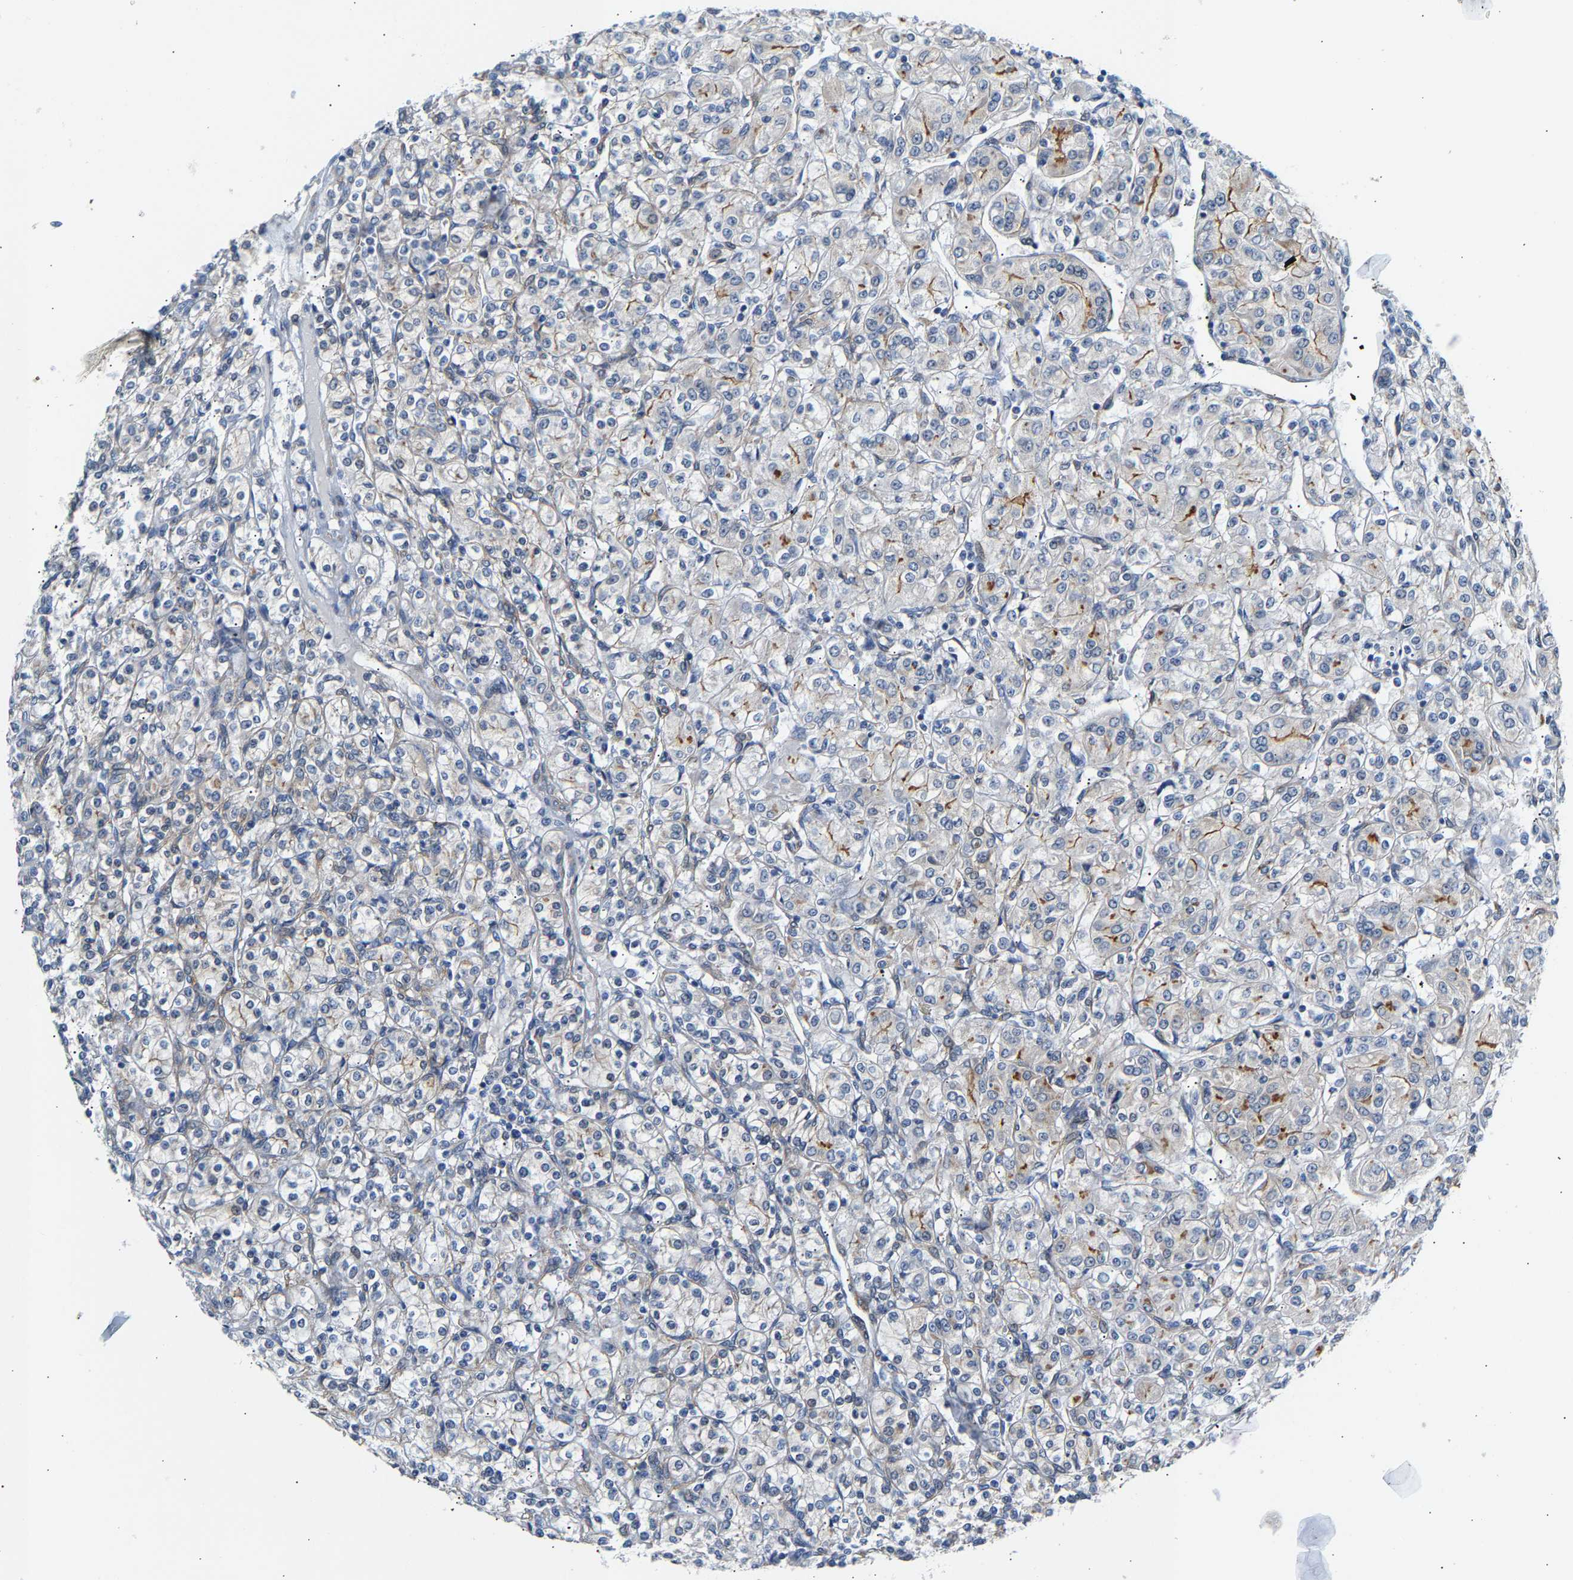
{"staining": {"intensity": "weak", "quantity": "<25%", "location": "cytoplasmic/membranous"}, "tissue": "renal cancer", "cell_type": "Tumor cells", "image_type": "cancer", "snomed": [{"axis": "morphology", "description": "Adenocarcinoma, NOS"}, {"axis": "topography", "description": "Kidney"}], "caption": "The immunohistochemistry photomicrograph has no significant expression in tumor cells of renal cancer tissue. Nuclei are stained in blue.", "gene": "PAWR", "patient": {"sex": "male", "age": 77}}